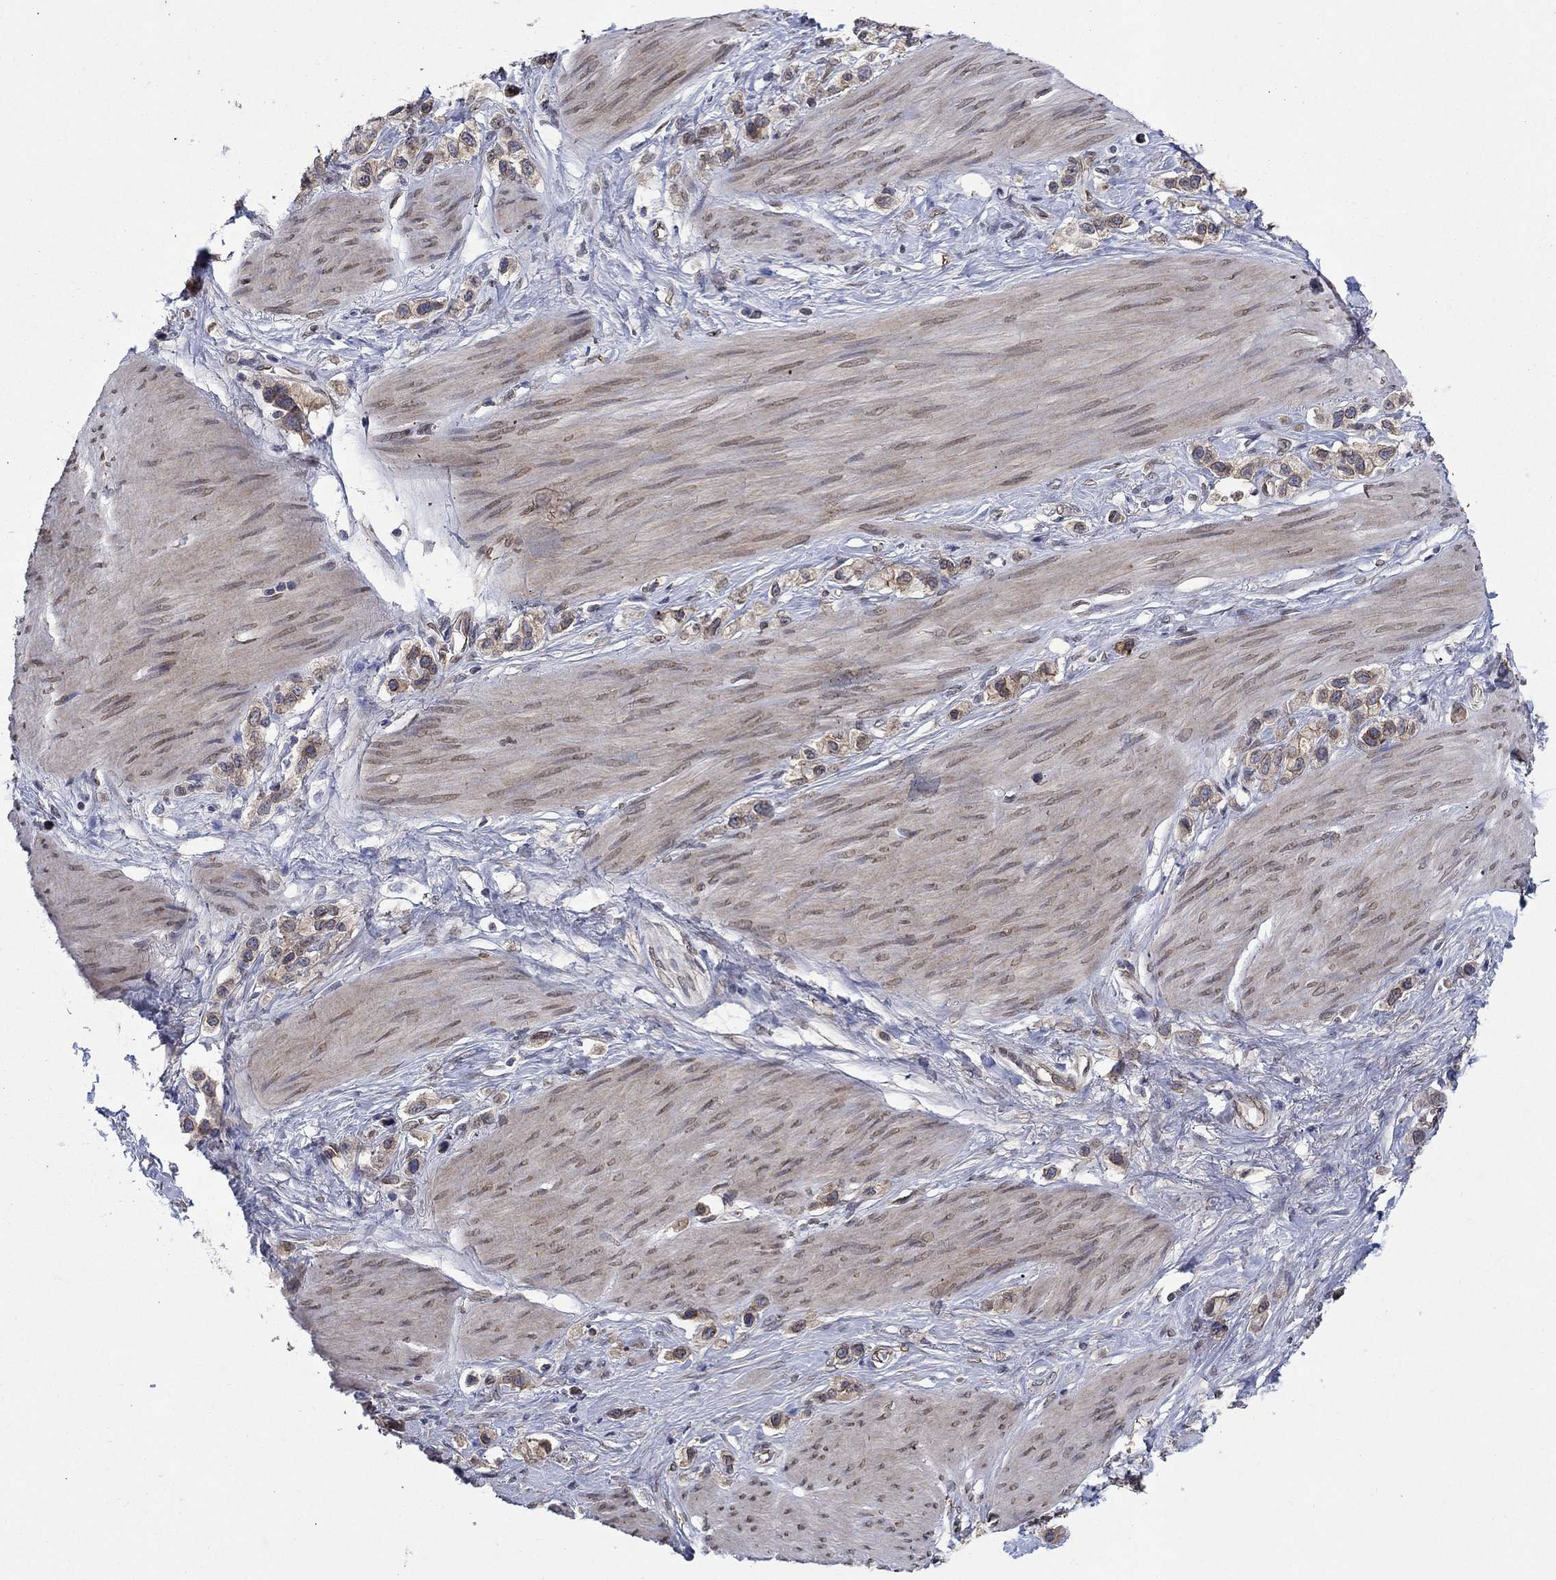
{"staining": {"intensity": "moderate", "quantity": "<25%", "location": "cytoplasmic/membranous"}, "tissue": "stomach cancer", "cell_type": "Tumor cells", "image_type": "cancer", "snomed": [{"axis": "morphology", "description": "Normal tissue, NOS"}, {"axis": "morphology", "description": "Adenocarcinoma, NOS"}, {"axis": "morphology", "description": "Adenocarcinoma, High grade"}, {"axis": "topography", "description": "Stomach, upper"}, {"axis": "topography", "description": "Stomach"}], "caption": "Stomach adenocarcinoma (high-grade) was stained to show a protein in brown. There is low levels of moderate cytoplasmic/membranous positivity in about <25% of tumor cells. (brown staining indicates protein expression, while blue staining denotes nuclei).", "gene": "EMC9", "patient": {"sex": "female", "age": 65}}